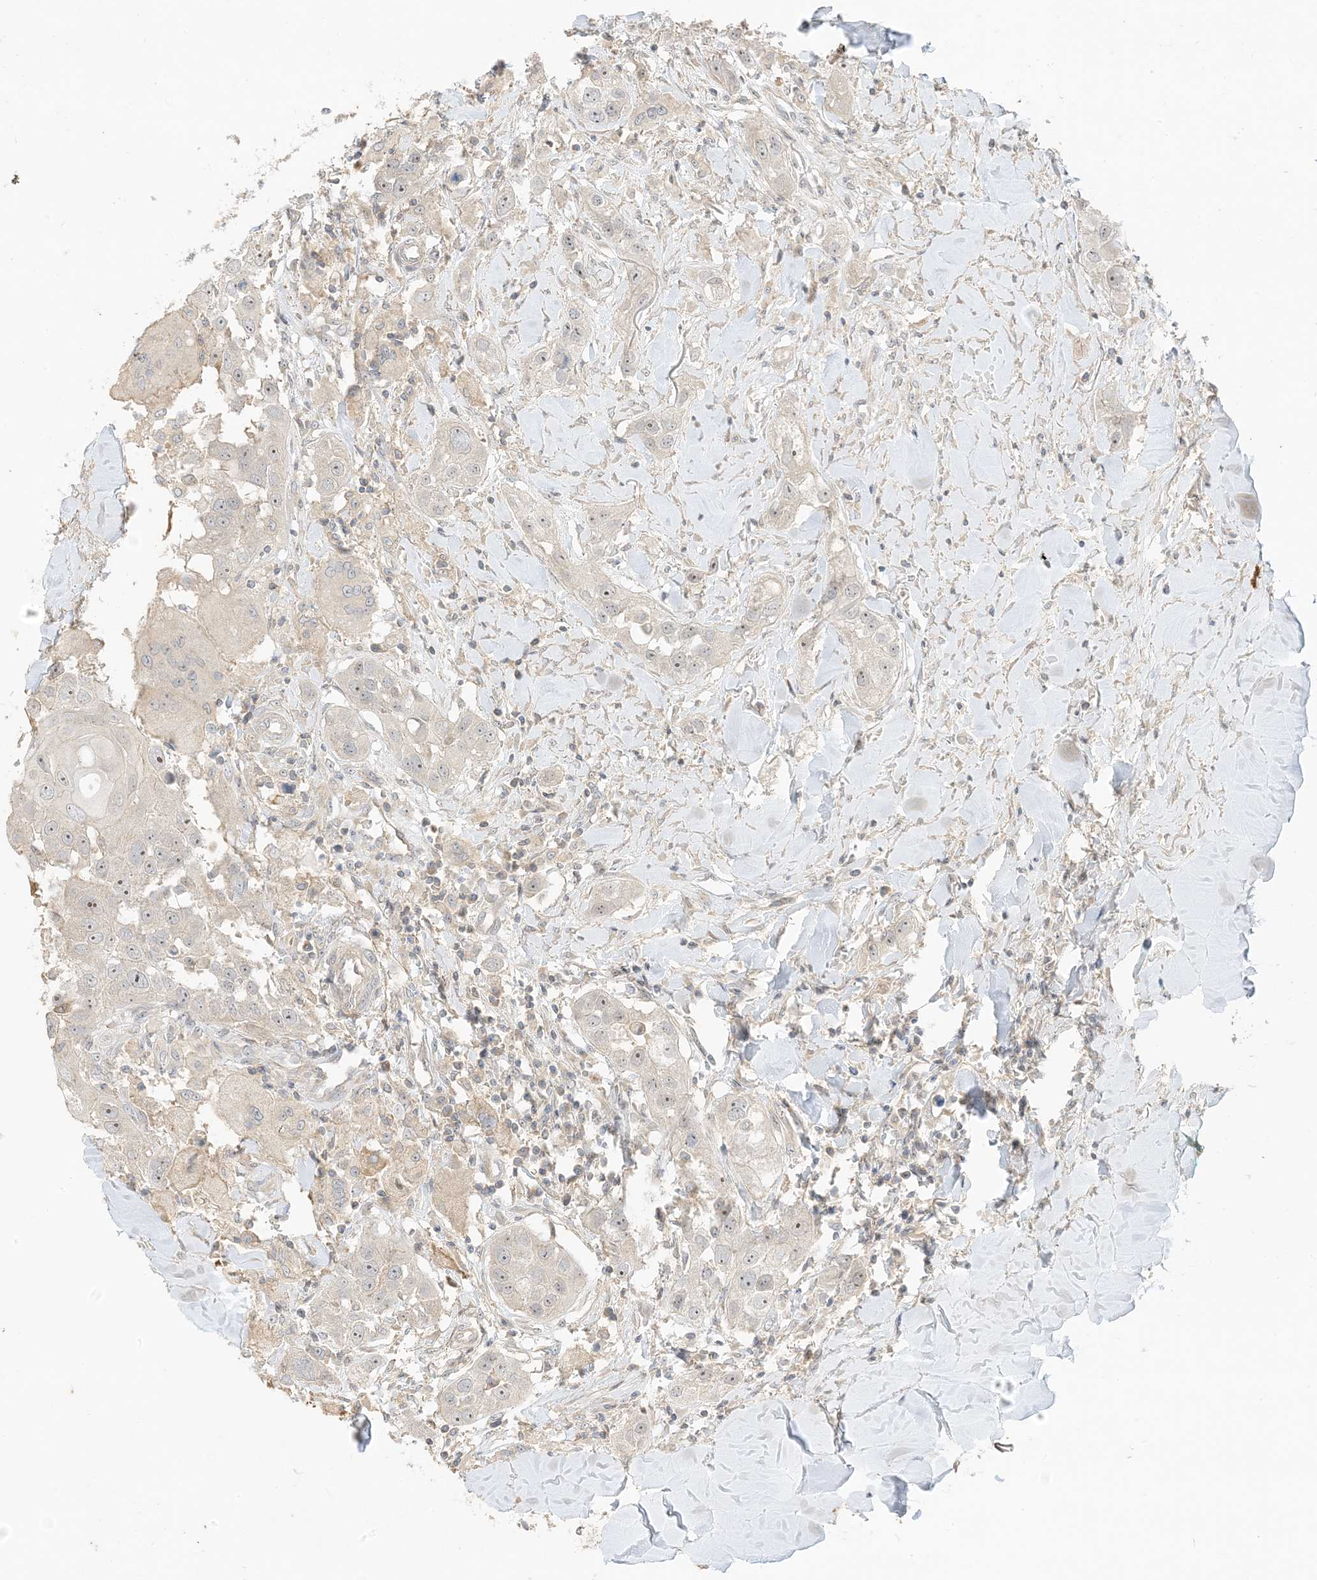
{"staining": {"intensity": "moderate", "quantity": ">75%", "location": "nuclear"}, "tissue": "head and neck cancer", "cell_type": "Tumor cells", "image_type": "cancer", "snomed": [{"axis": "morphology", "description": "Normal tissue, NOS"}, {"axis": "morphology", "description": "Squamous cell carcinoma, NOS"}, {"axis": "topography", "description": "Skeletal muscle"}, {"axis": "topography", "description": "Head-Neck"}], "caption": "IHC histopathology image of neoplastic tissue: head and neck cancer (squamous cell carcinoma) stained using immunohistochemistry shows medium levels of moderate protein expression localized specifically in the nuclear of tumor cells, appearing as a nuclear brown color.", "gene": "ETAA1", "patient": {"sex": "male", "age": 51}}